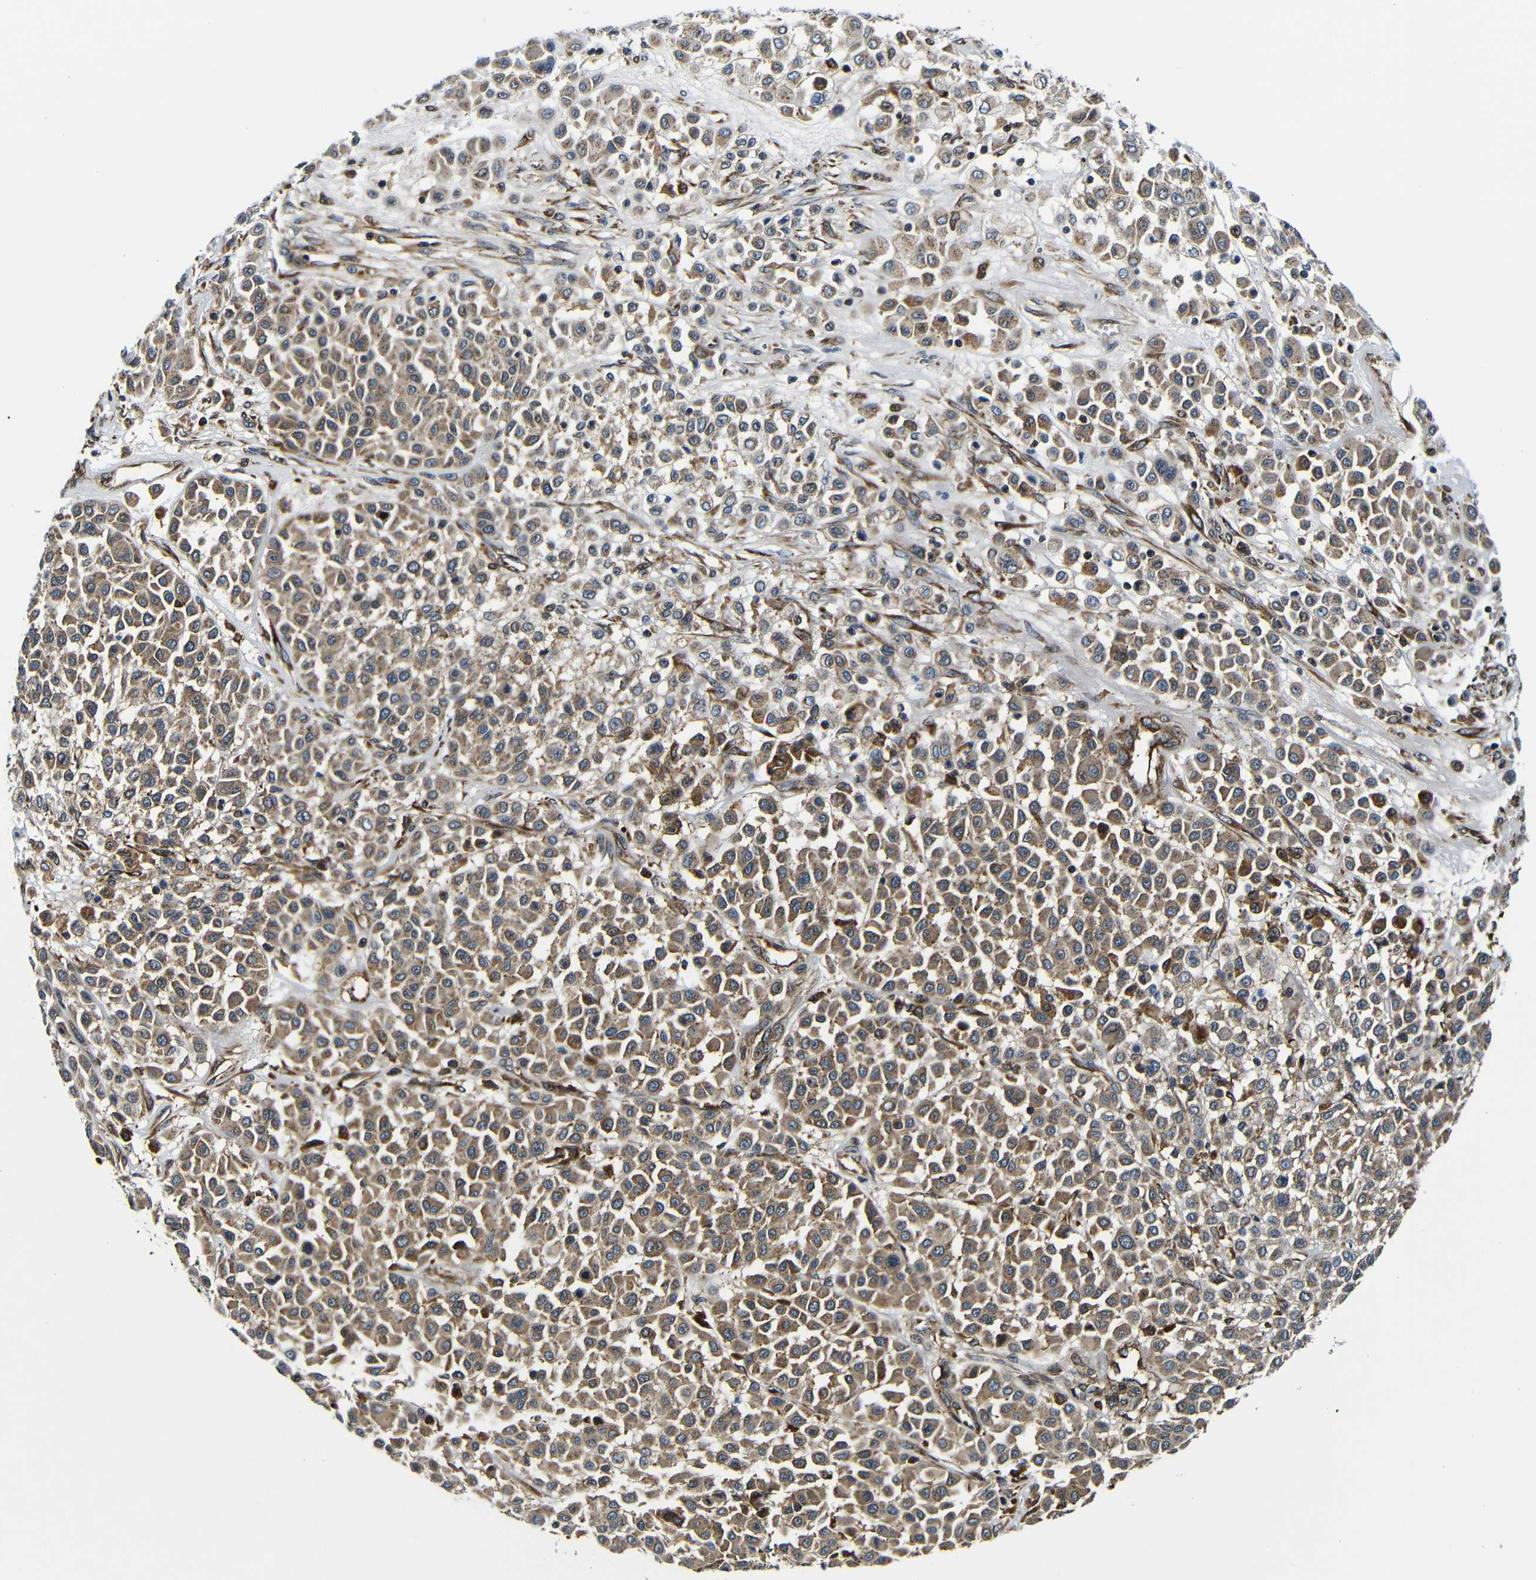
{"staining": {"intensity": "moderate", "quantity": ">75%", "location": "cytoplasmic/membranous"}, "tissue": "melanoma", "cell_type": "Tumor cells", "image_type": "cancer", "snomed": [{"axis": "morphology", "description": "Malignant melanoma, Metastatic site"}, {"axis": "topography", "description": "Soft tissue"}], "caption": "Protein expression analysis of malignant melanoma (metastatic site) displays moderate cytoplasmic/membranous positivity in approximately >75% of tumor cells.", "gene": "ABCE1", "patient": {"sex": "male", "age": 41}}